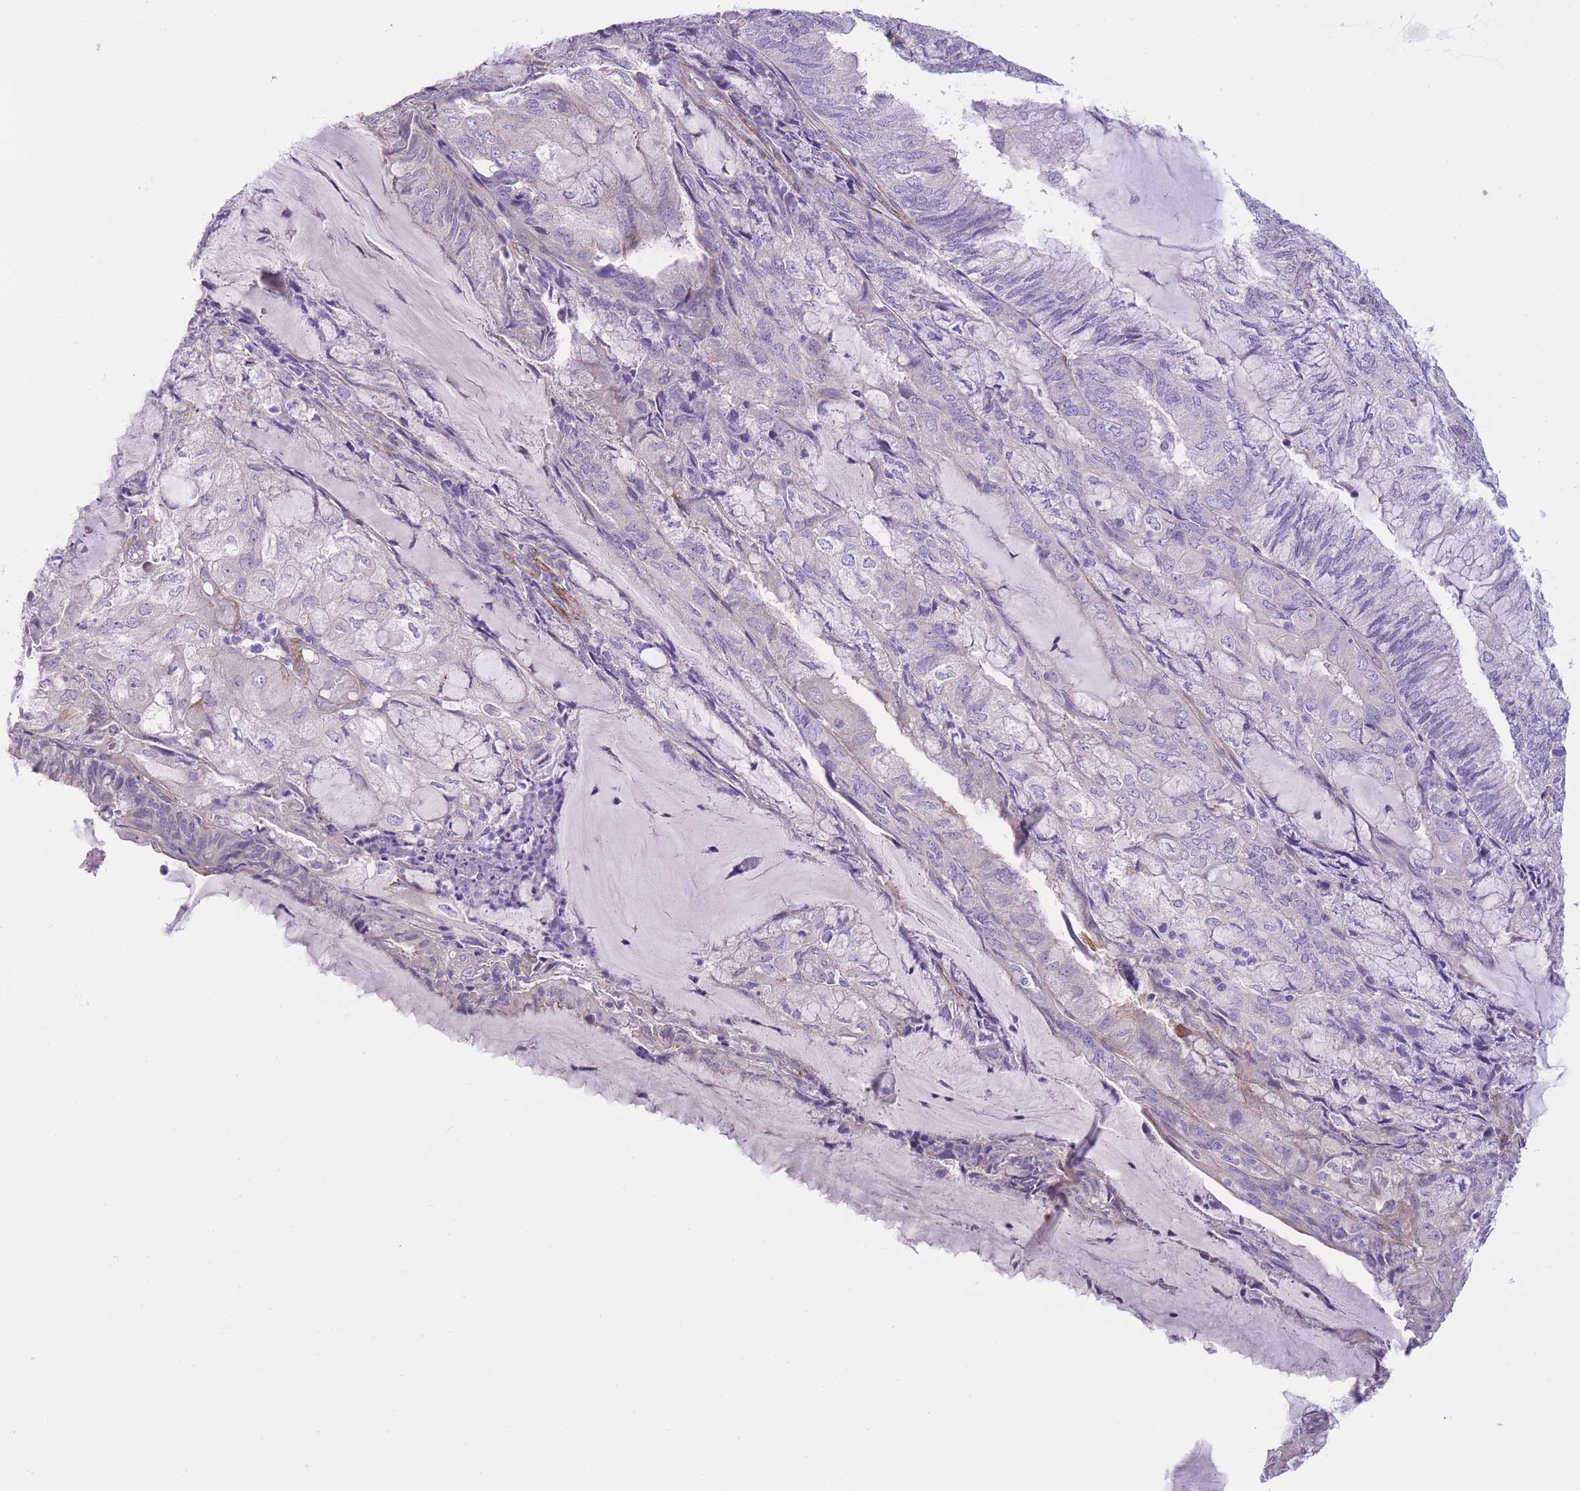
{"staining": {"intensity": "negative", "quantity": "none", "location": "none"}, "tissue": "endometrial cancer", "cell_type": "Tumor cells", "image_type": "cancer", "snomed": [{"axis": "morphology", "description": "Adenocarcinoma, NOS"}, {"axis": "topography", "description": "Endometrium"}], "caption": "Endometrial adenocarcinoma was stained to show a protein in brown. There is no significant staining in tumor cells.", "gene": "FAM124A", "patient": {"sex": "female", "age": 81}}